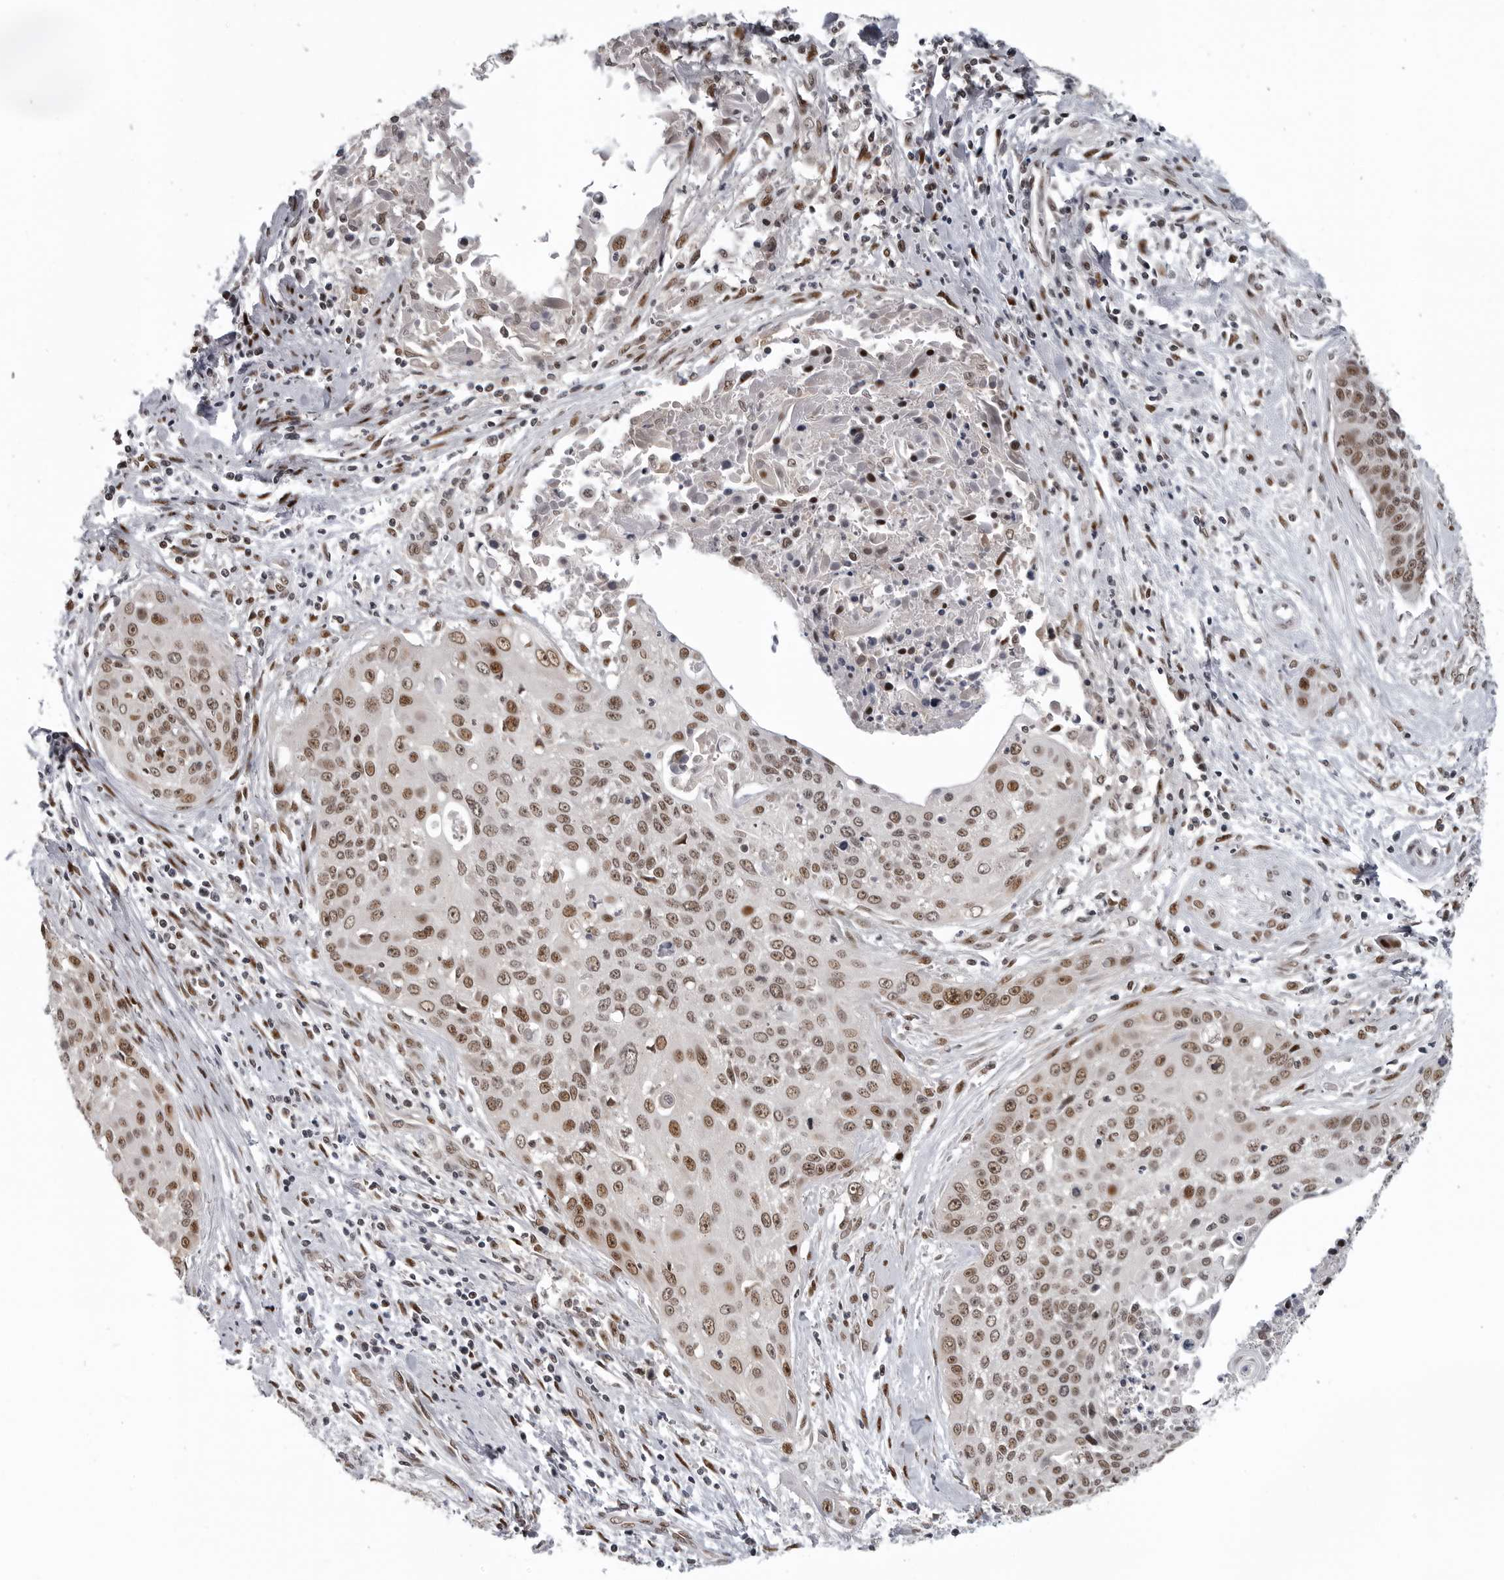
{"staining": {"intensity": "moderate", "quantity": ">75%", "location": "nuclear"}, "tissue": "cervical cancer", "cell_type": "Tumor cells", "image_type": "cancer", "snomed": [{"axis": "morphology", "description": "Squamous cell carcinoma, NOS"}, {"axis": "topography", "description": "Cervix"}], "caption": "A high-resolution photomicrograph shows immunohistochemistry (IHC) staining of squamous cell carcinoma (cervical), which demonstrates moderate nuclear expression in about >75% of tumor cells.", "gene": "C8orf58", "patient": {"sex": "female", "age": 55}}